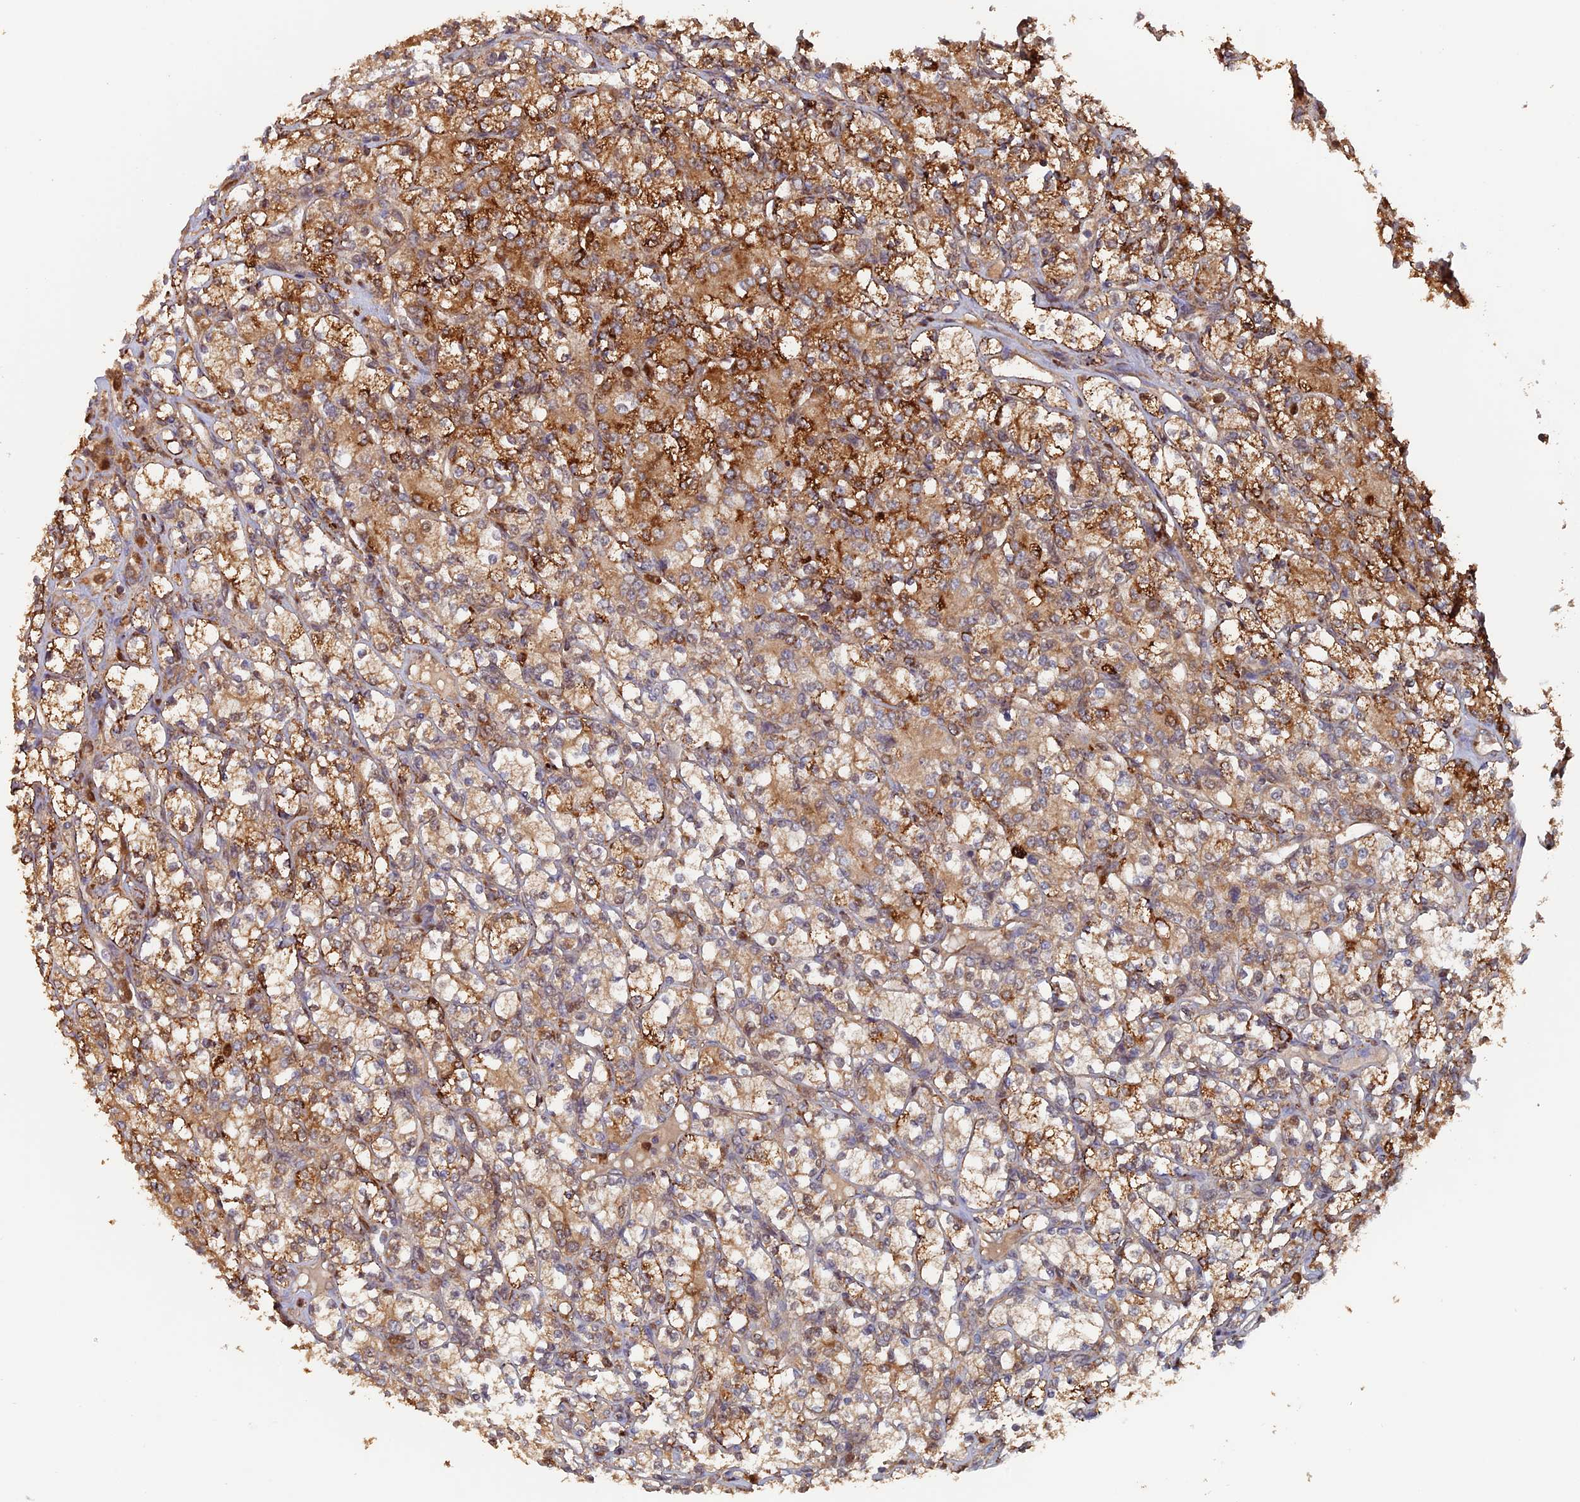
{"staining": {"intensity": "strong", "quantity": "25%-75%", "location": "cytoplasmic/membranous"}, "tissue": "renal cancer", "cell_type": "Tumor cells", "image_type": "cancer", "snomed": [{"axis": "morphology", "description": "Adenocarcinoma, NOS"}, {"axis": "topography", "description": "Kidney"}], "caption": "Protein expression analysis of renal adenocarcinoma shows strong cytoplasmic/membranous staining in approximately 25%-75% of tumor cells. (DAB (3,3'-diaminobenzidine) = brown stain, brightfield microscopy at high magnification).", "gene": "DTYMK", "patient": {"sex": "male", "age": 77}}